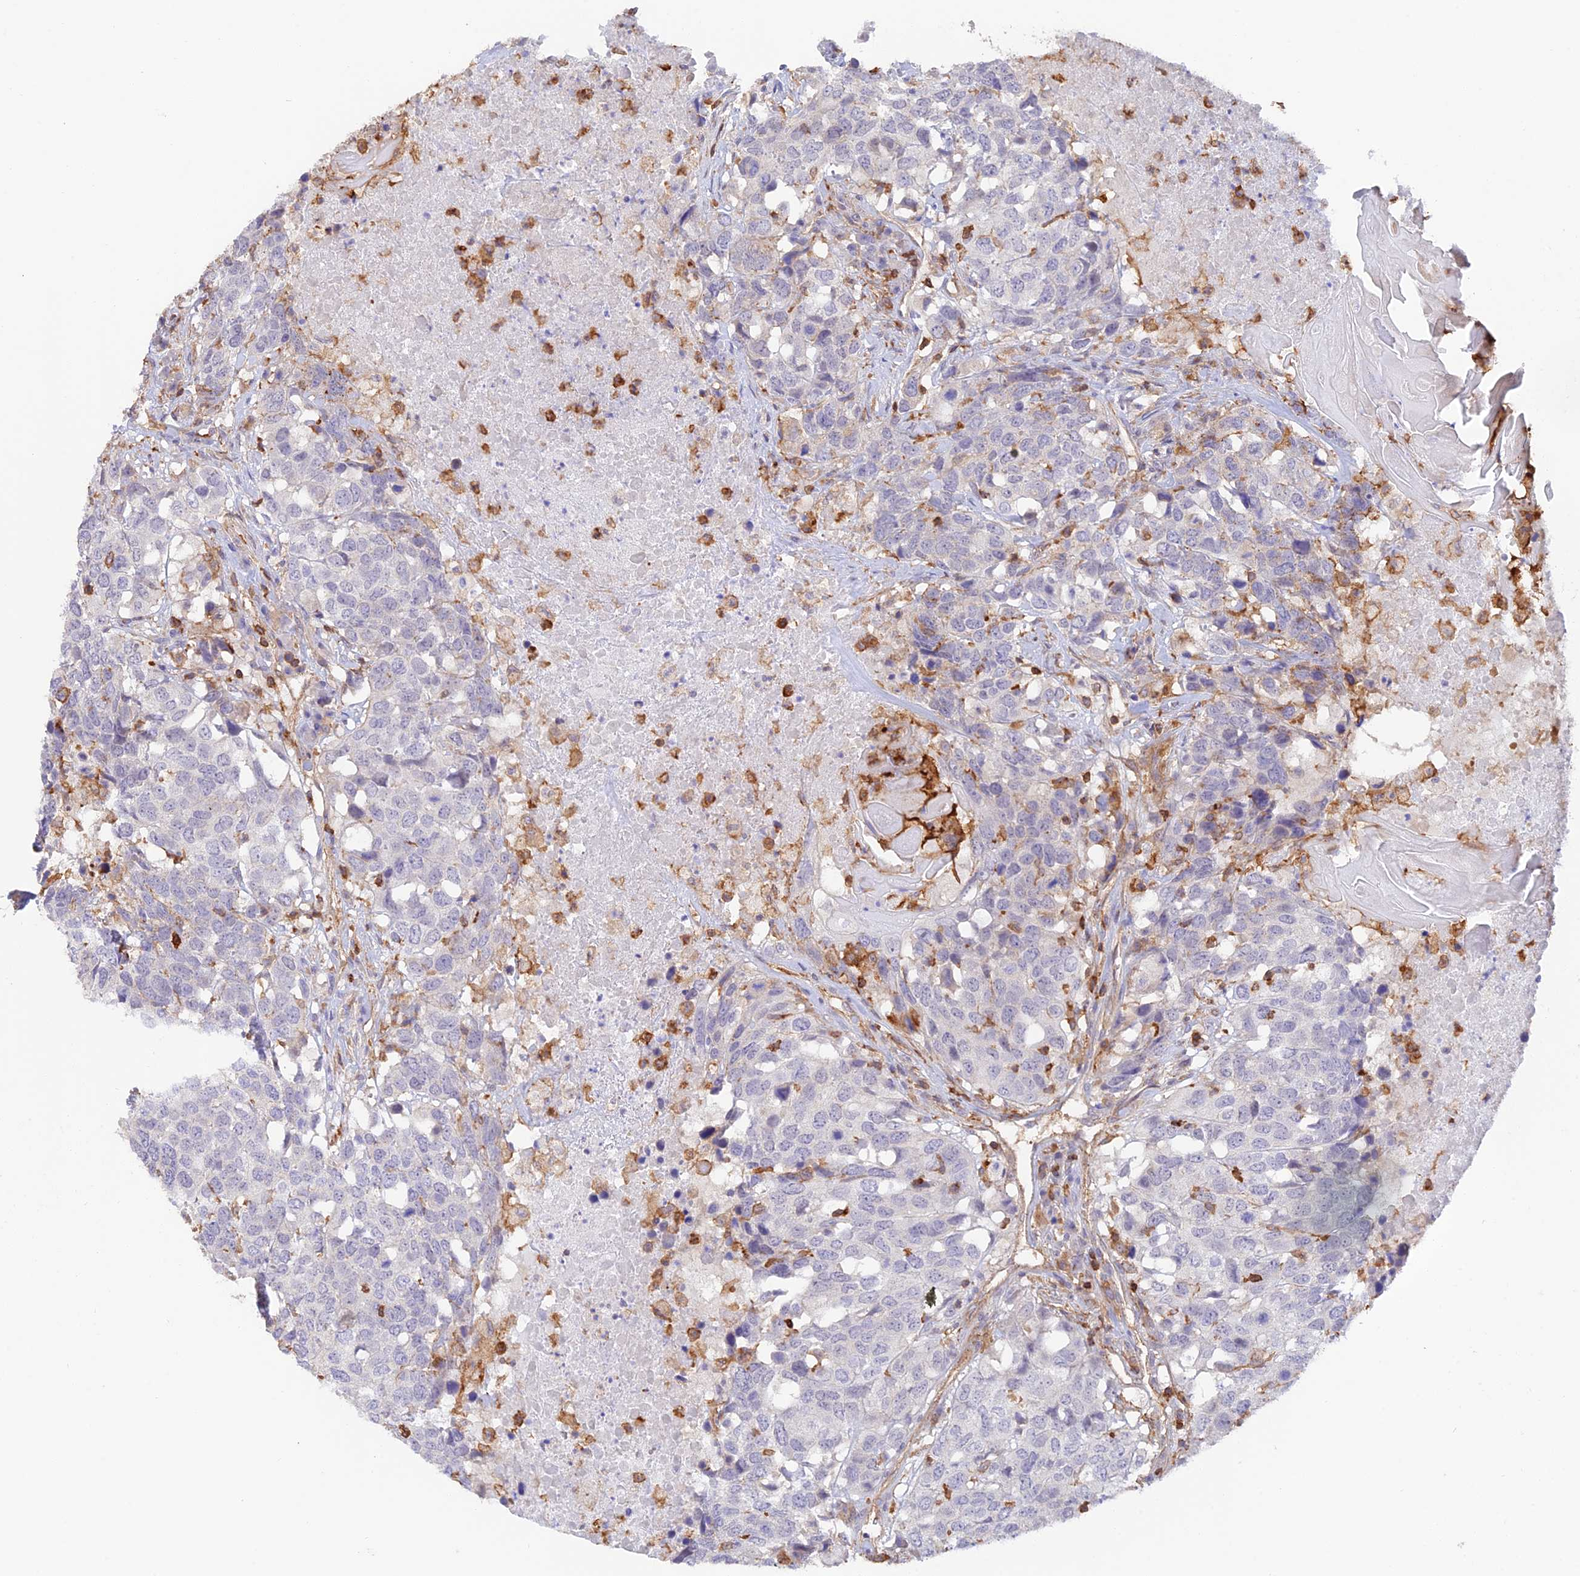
{"staining": {"intensity": "negative", "quantity": "none", "location": "none"}, "tissue": "head and neck cancer", "cell_type": "Tumor cells", "image_type": "cancer", "snomed": [{"axis": "morphology", "description": "Squamous cell carcinoma, NOS"}, {"axis": "topography", "description": "Head-Neck"}], "caption": "Immunohistochemistry of head and neck squamous cell carcinoma shows no staining in tumor cells. (Stains: DAB immunohistochemistry with hematoxylin counter stain, Microscopy: brightfield microscopy at high magnification).", "gene": "DENND1C", "patient": {"sex": "male", "age": 66}}